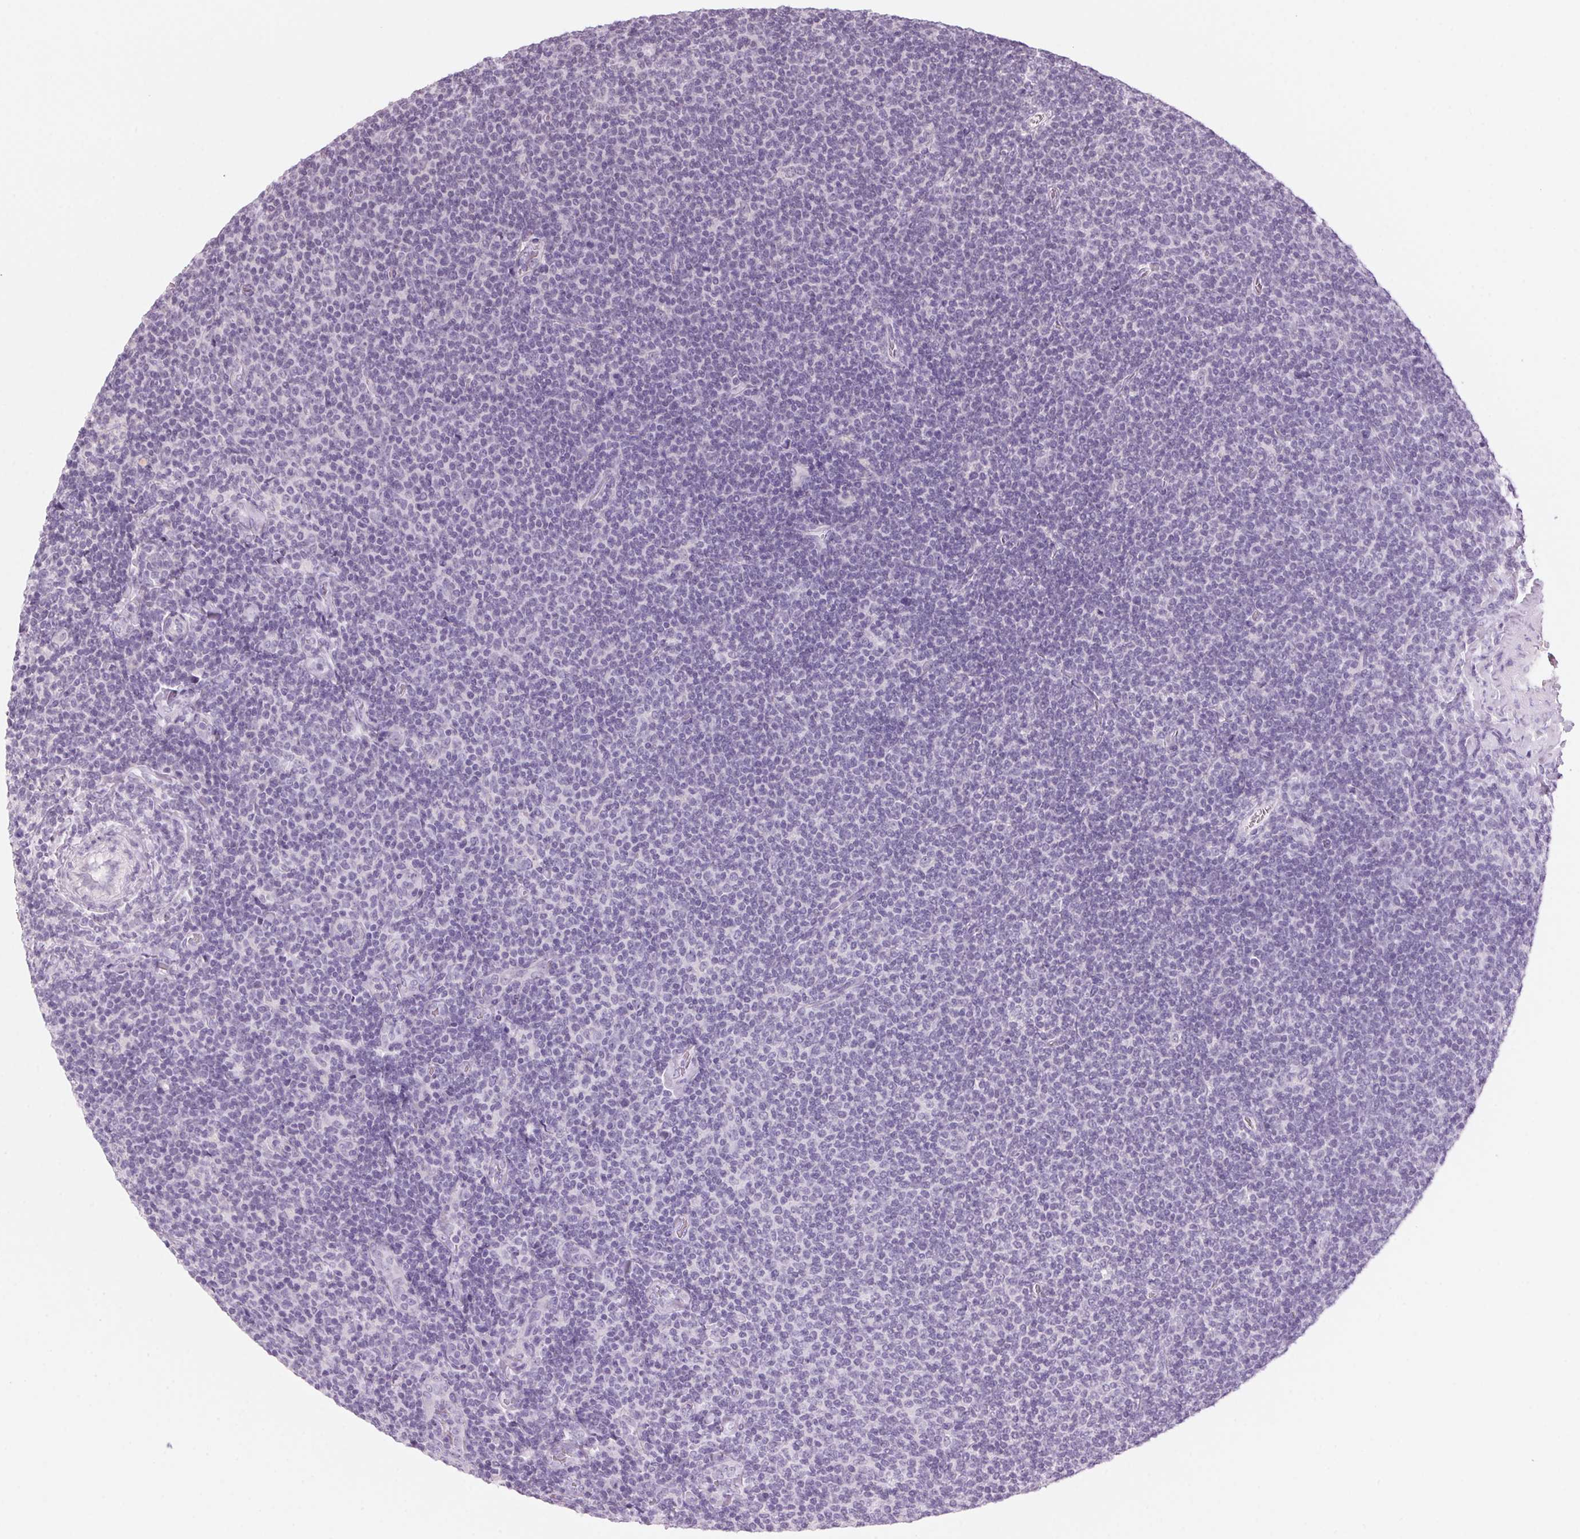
{"staining": {"intensity": "negative", "quantity": "none", "location": "none"}, "tissue": "lymphoma", "cell_type": "Tumor cells", "image_type": "cancer", "snomed": [{"axis": "morphology", "description": "Malignant lymphoma, non-Hodgkin's type, Low grade"}, {"axis": "topography", "description": "Lymph node"}], "caption": "Histopathology image shows no protein staining in tumor cells of lymphoma tissue.", "gene": "ADAM20", "patient": {"sex": "male", "age": 52}}